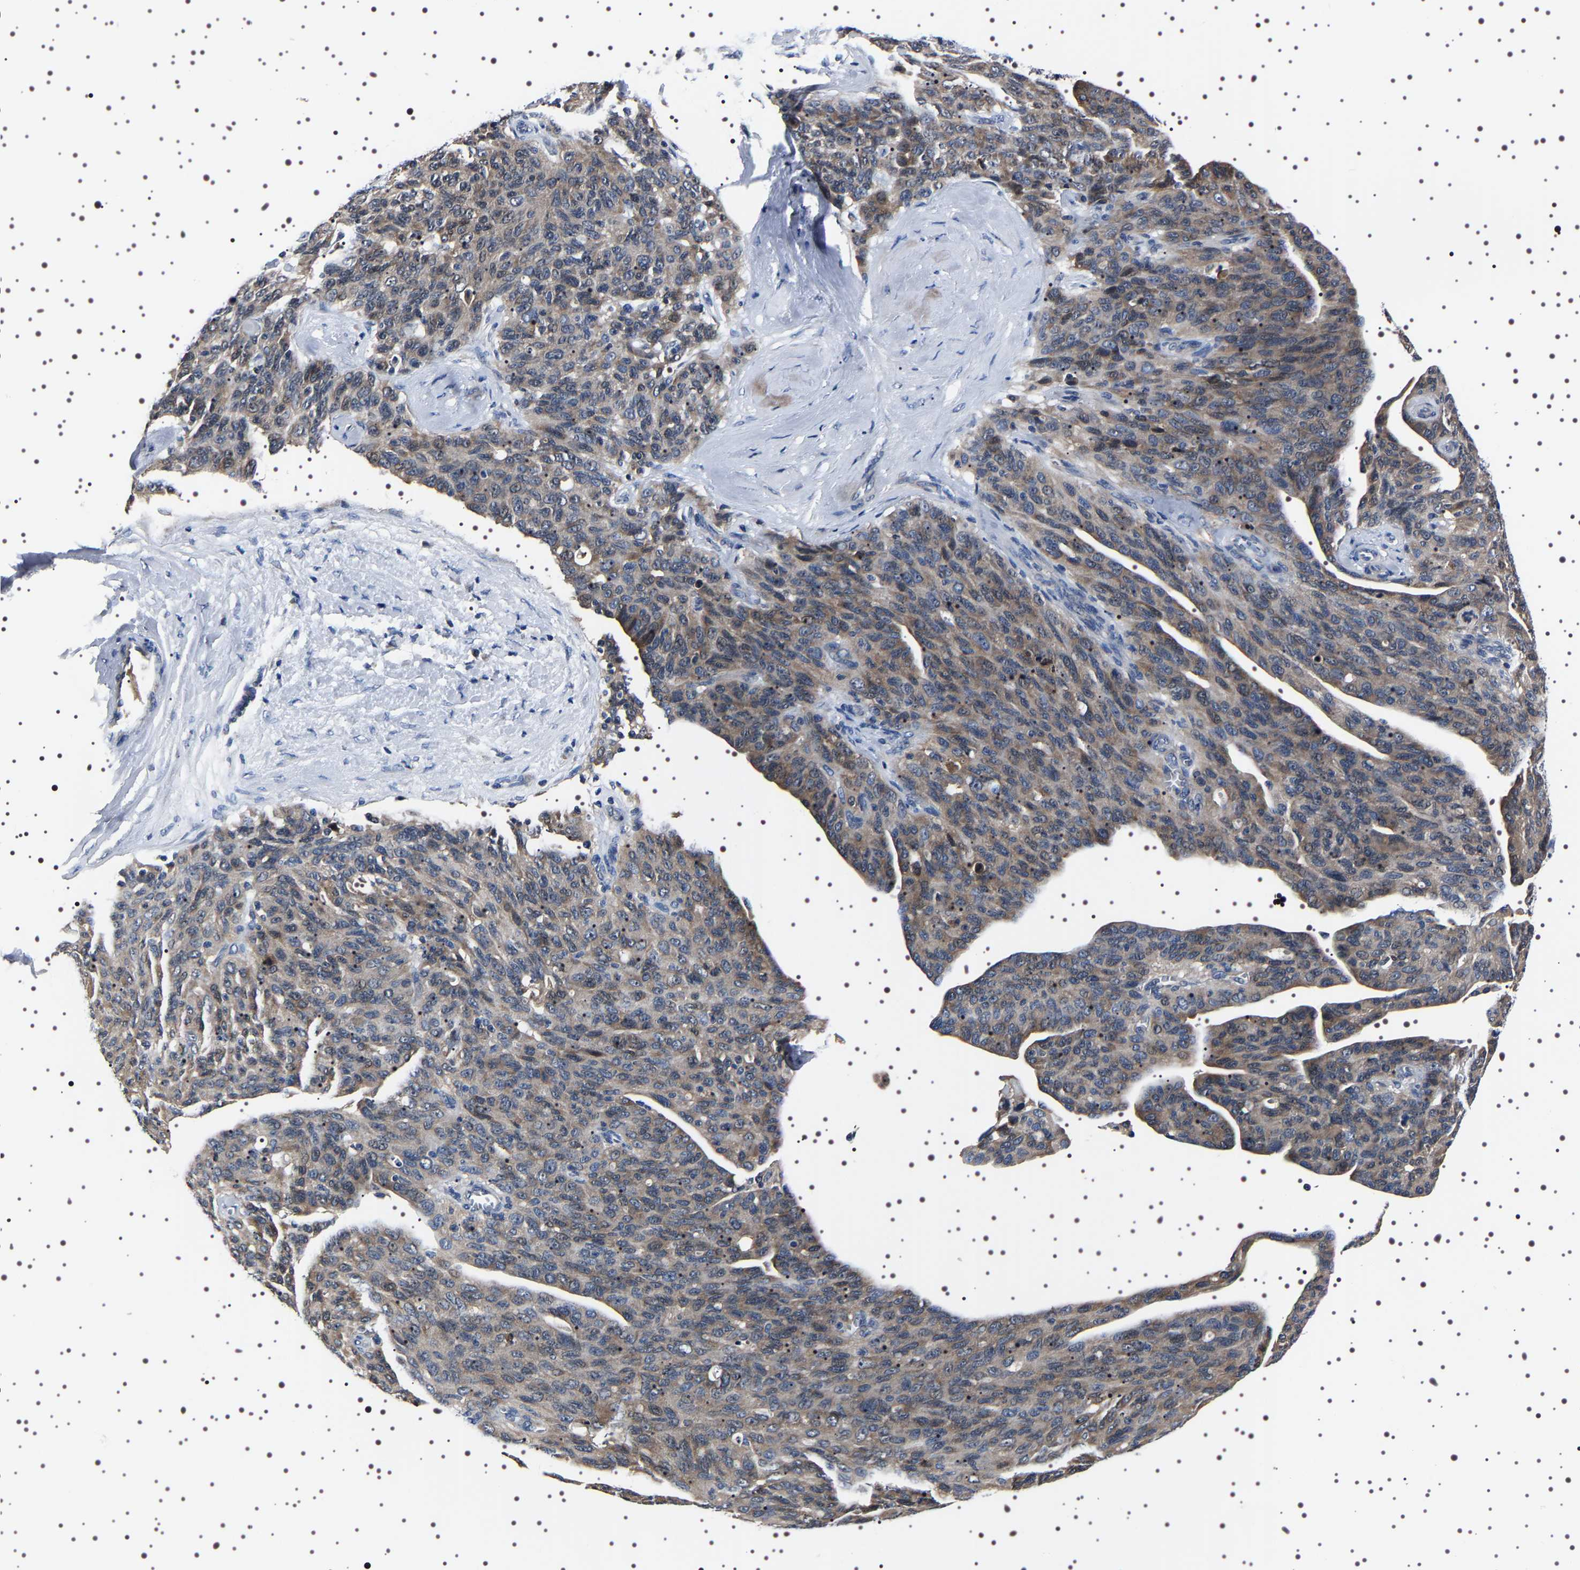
{"staining": {"intensity": "moderate", "quantity": ">75%", "location": "cytoplasmic/membranous"}, "tissue": "ovarian cancer", "cell_type": "Tumor cells", "image_type": "cancer", "snomed": [{"axis": "morphology", "description": "Carcinoma, endometroid"}, {"axis": "topography", "description": "Ovary"}], "caption": "Ovarian cancer stained for a protein (brown) demonstrates moderate cytoplasmic/membranous positive positivity in approximately >75% of tumor cells.", "gene": "TARBP1", "patient": {"sex": "female", "age": 60}}